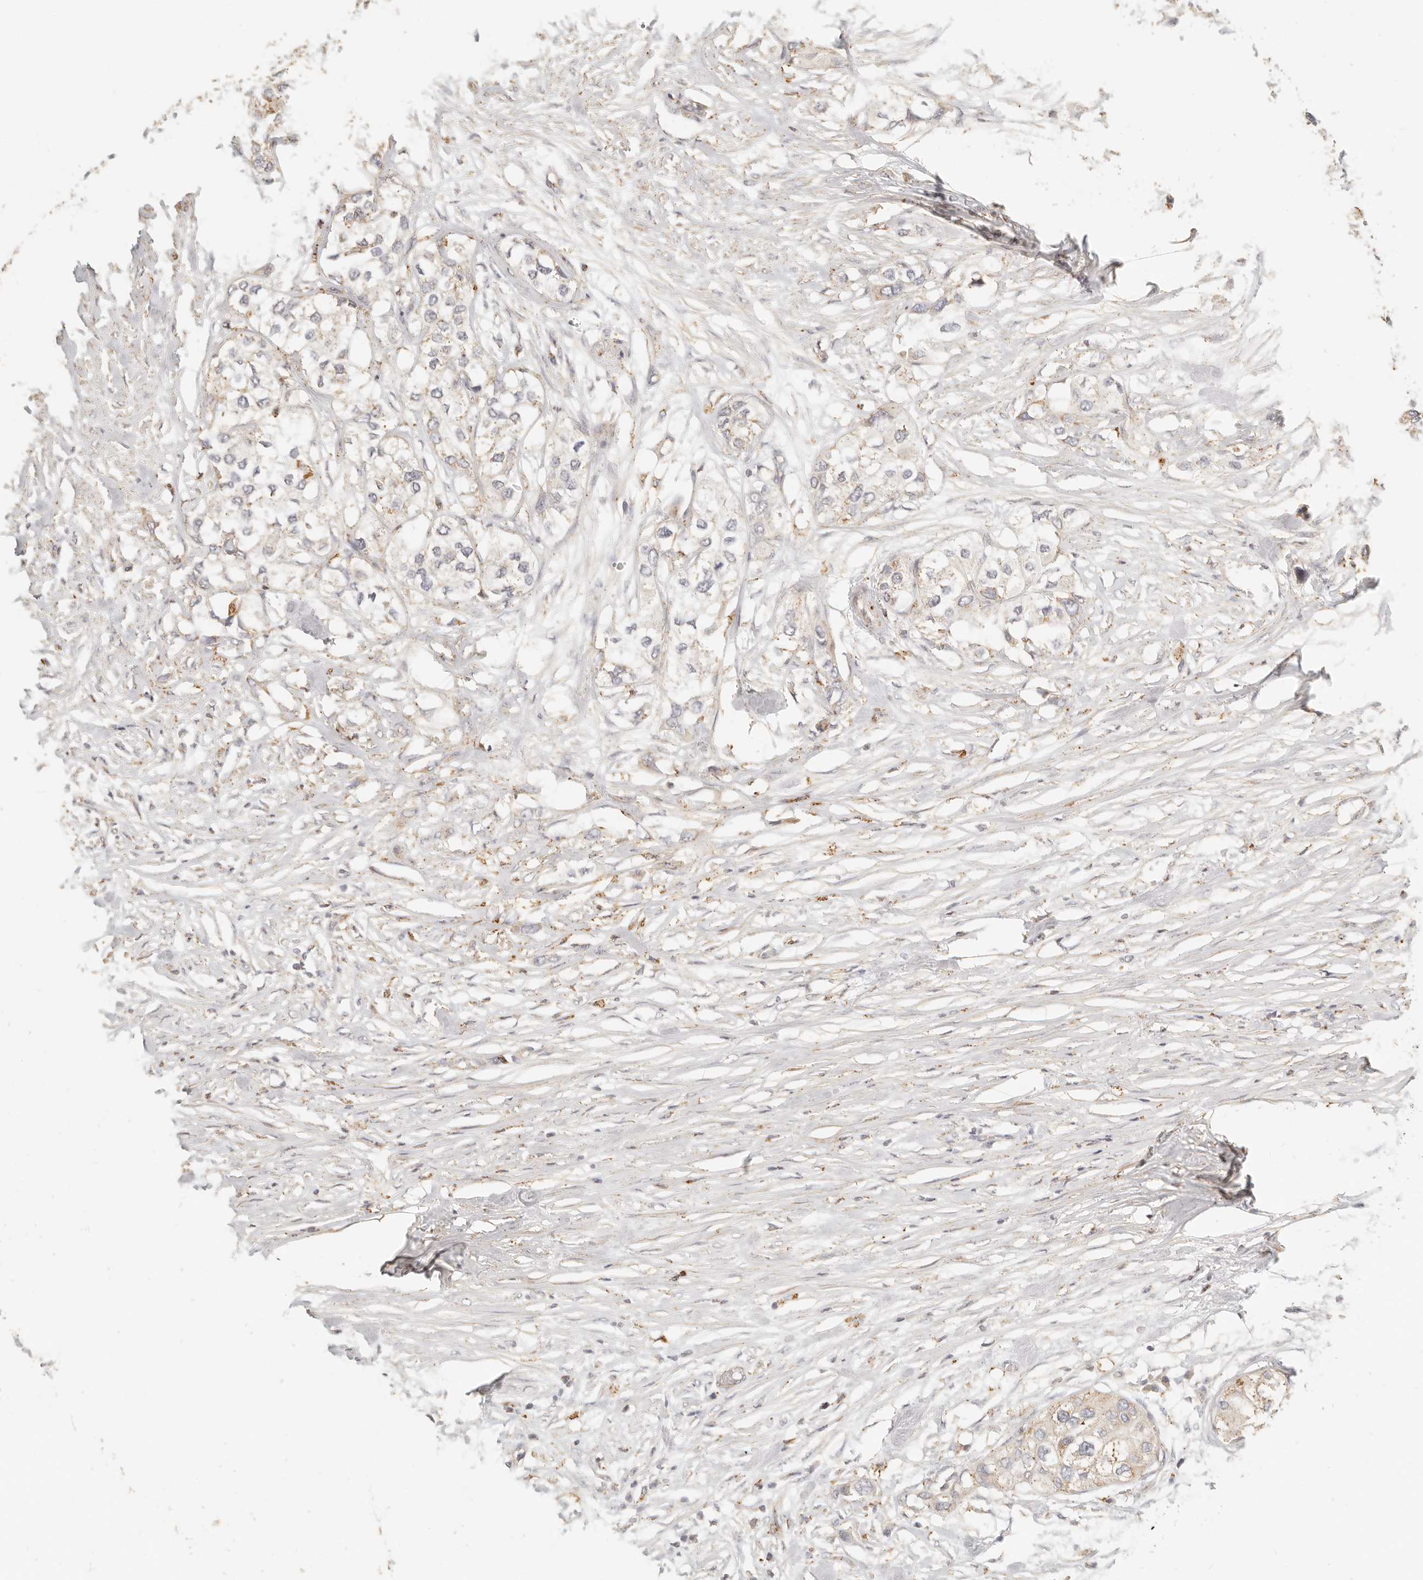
{"staining": {"intensity": "weak", "quantity": "<25%", "location": "cytoplasmic/membranous"}, "tissue": "urothelial cancer", "cell_type": "Tumor cells", "image_type": "cancer", "snomed": [{"axis": "morphology", "description": "Urothelial carcinoma, High grade"}, {"axis": "topography", "description": "Urinary bladder"}], "caption": "Immunohistochemistry (IHC) histopathology image of neoplastic tissue: urothelial cancer stained with DAB (3,3'-diaminobenzidine) demonstrates no significant protein expression in tumor cells. Brightfield microscopy of IHC stained with DAB (3,3'-diaminobenzidine) (brown) and hematoxylin (blue), captured at high magnification.", "gene": "CNMD", "patient": {"sex": "male", "age": 64}}